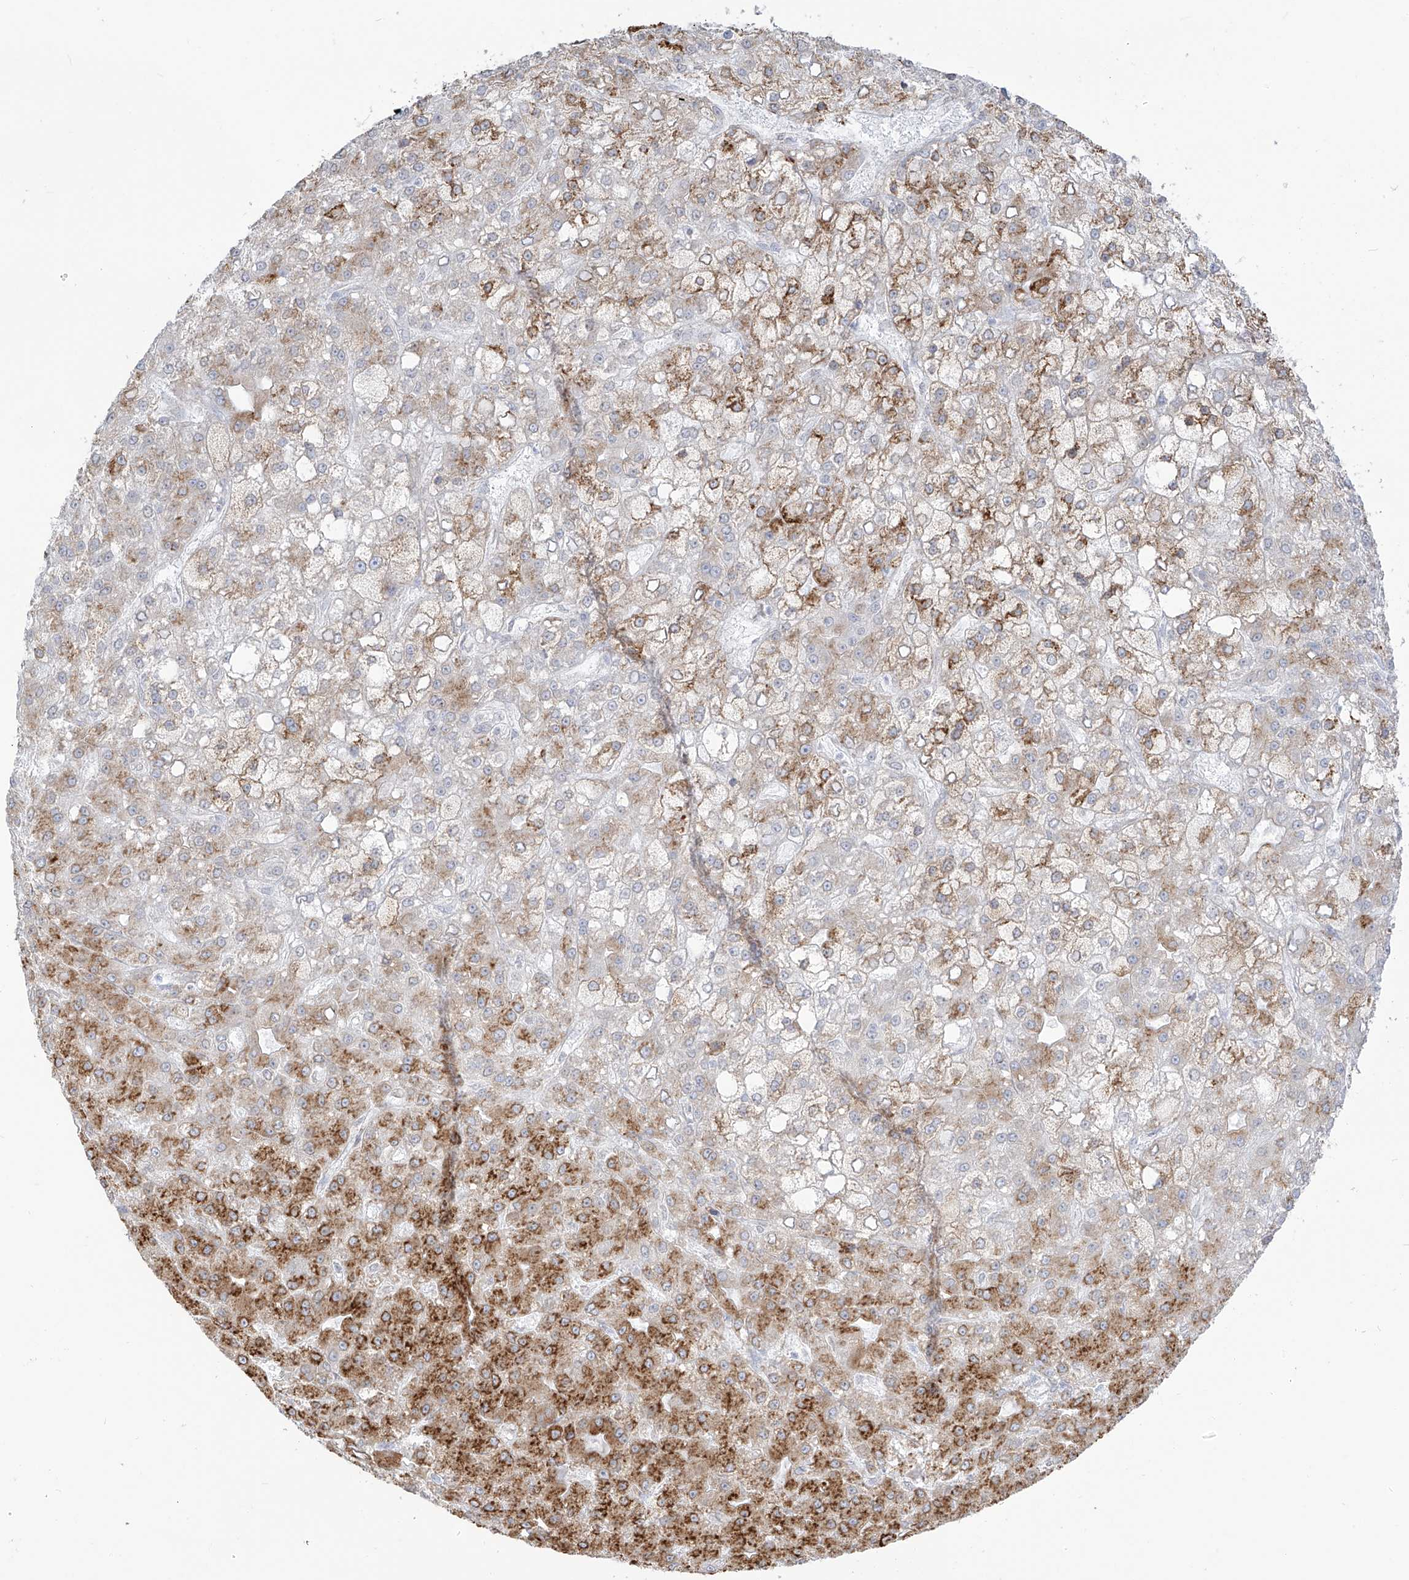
{"staining": {"intensity": "moderate", "quantity": "25%-75%", "location": "cytoplasmic/membranous"}, "tissue": "liver cancer", "cell_type": "Tumor cells", "image_type": "cancer", "snomed": [{"axis": "morphology", "description": "Carcinoma, Hepatocellular, NOS"}, {"axis": "topography", "description": "Liver"}], "caption": "DAB (3,3'-diaminobenzidine) immunohistochemical staining of liver cancer displays moderate cytoplasmic/membranous protein staining in about 25%-75% of tumor cells.", "gene": "LRRC59", "patient": {"sex": "male", "age": 67}}